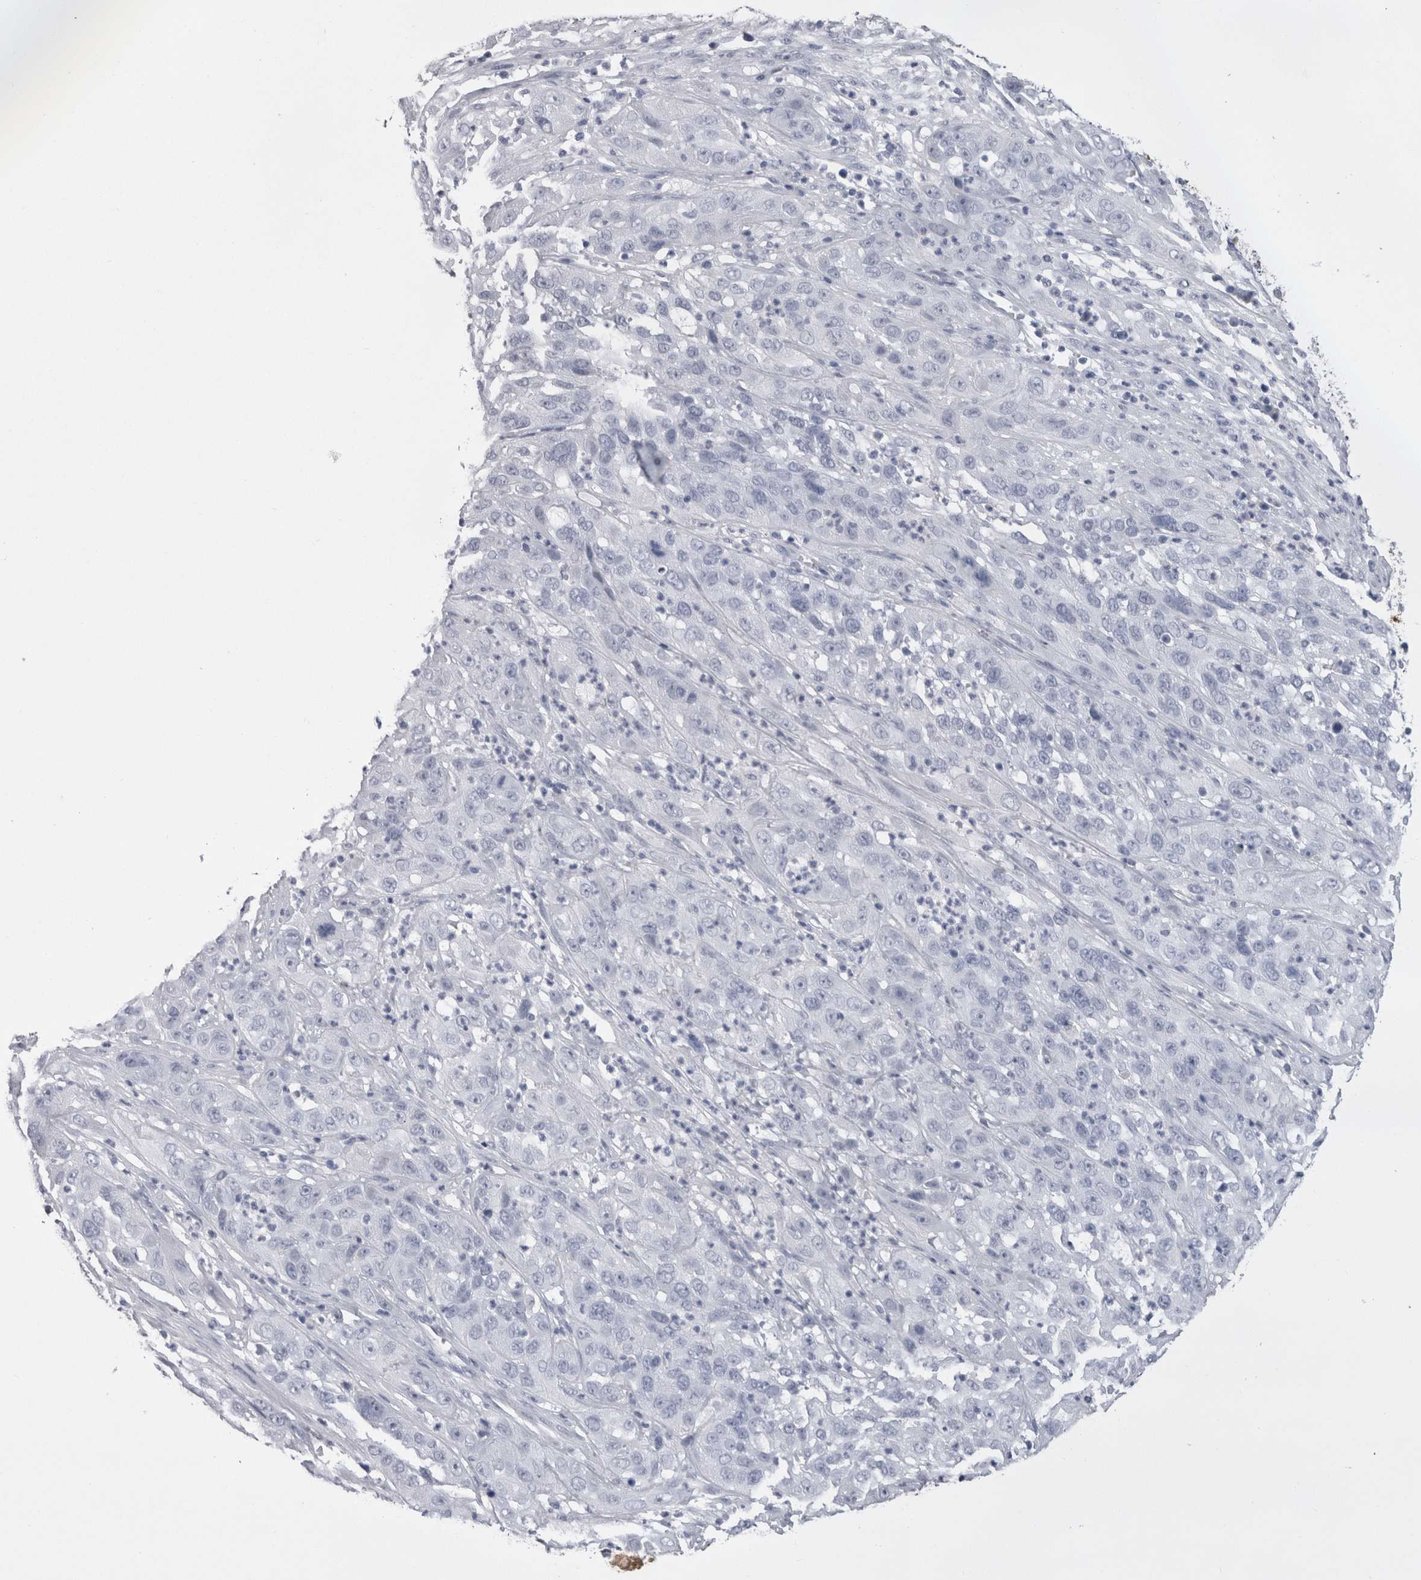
{"staining": {"intensity": "negative", "quantity": "none", "location": "none"}, "tissue": "cervical cancer", "cell_type": "Tumor cells", "image_type": "cancer", "snomed": [{"axis": "morphology", "description": "Squamous cell carcinoma, NOS"}, {"axis": "topography", "description": "Cervix"}], "caption": "The photomicrograph displays no significant expression in tumor cells of cervical cancer.", "gene": "CDHR5", "patient": {"sex": "female", "age": 32}}